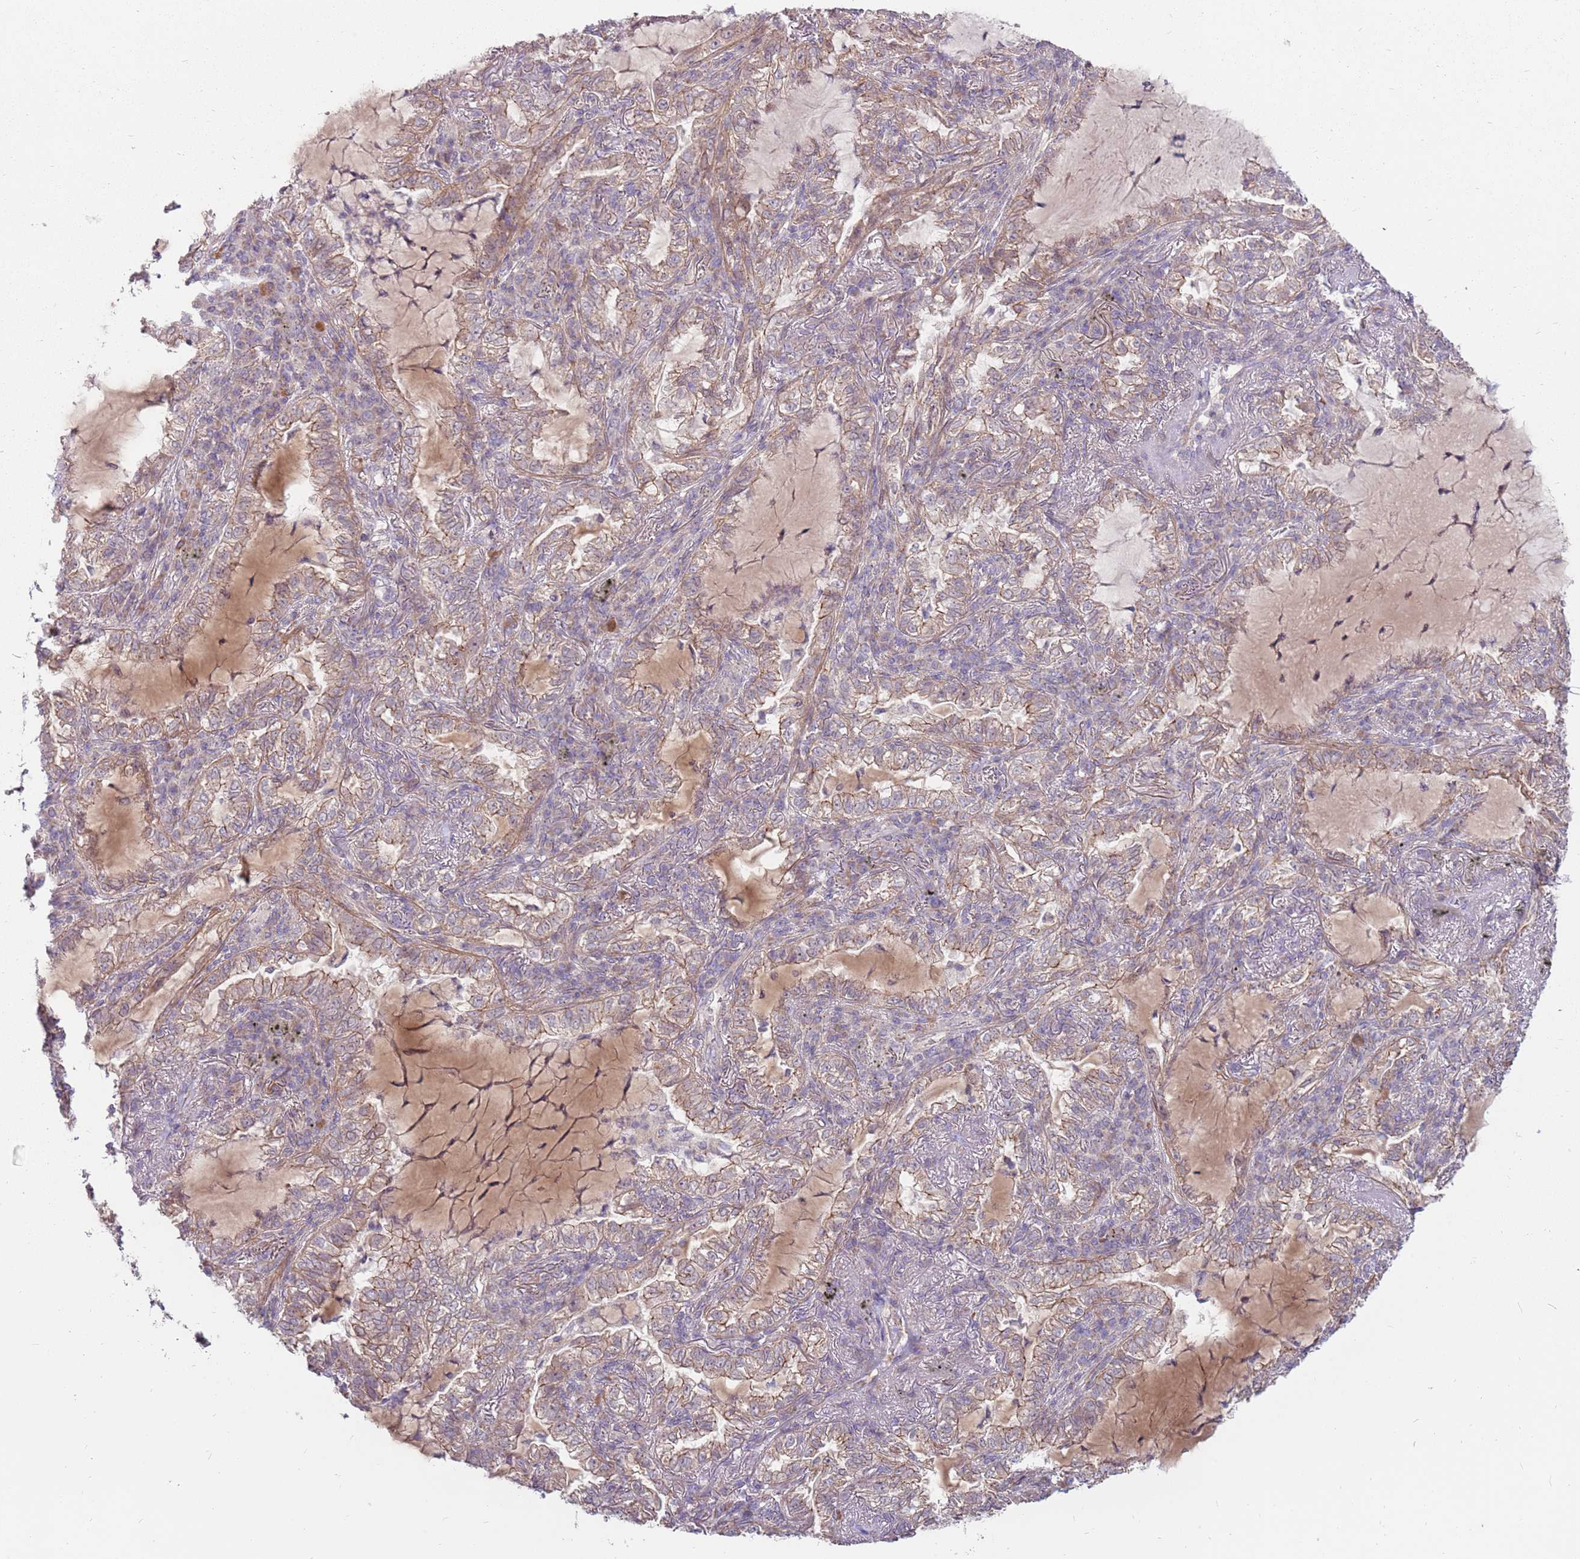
{"staining": {"intensity": "weak", "quantity": ">75%", "location": "cytoplasmic/membranous"}, "tissue": "lung cancer", "cell_type": "Tumor cells", "image_type": "cancer", "snomed": [{"axis": "morphology", "description": "Adenocarcinoma, NOS"}, {"axis": "topography", "description": "Lung"}], "caption": "Approximately >75% of tumor cells in lung cancer (adenocarcinoma) reveal weak cytoplasmic/membranous protein positivity as visualized by brown immunohistochemical staining.", "gene": "SPATA31D1", "patient": {"sex": "female", "age": 73}}